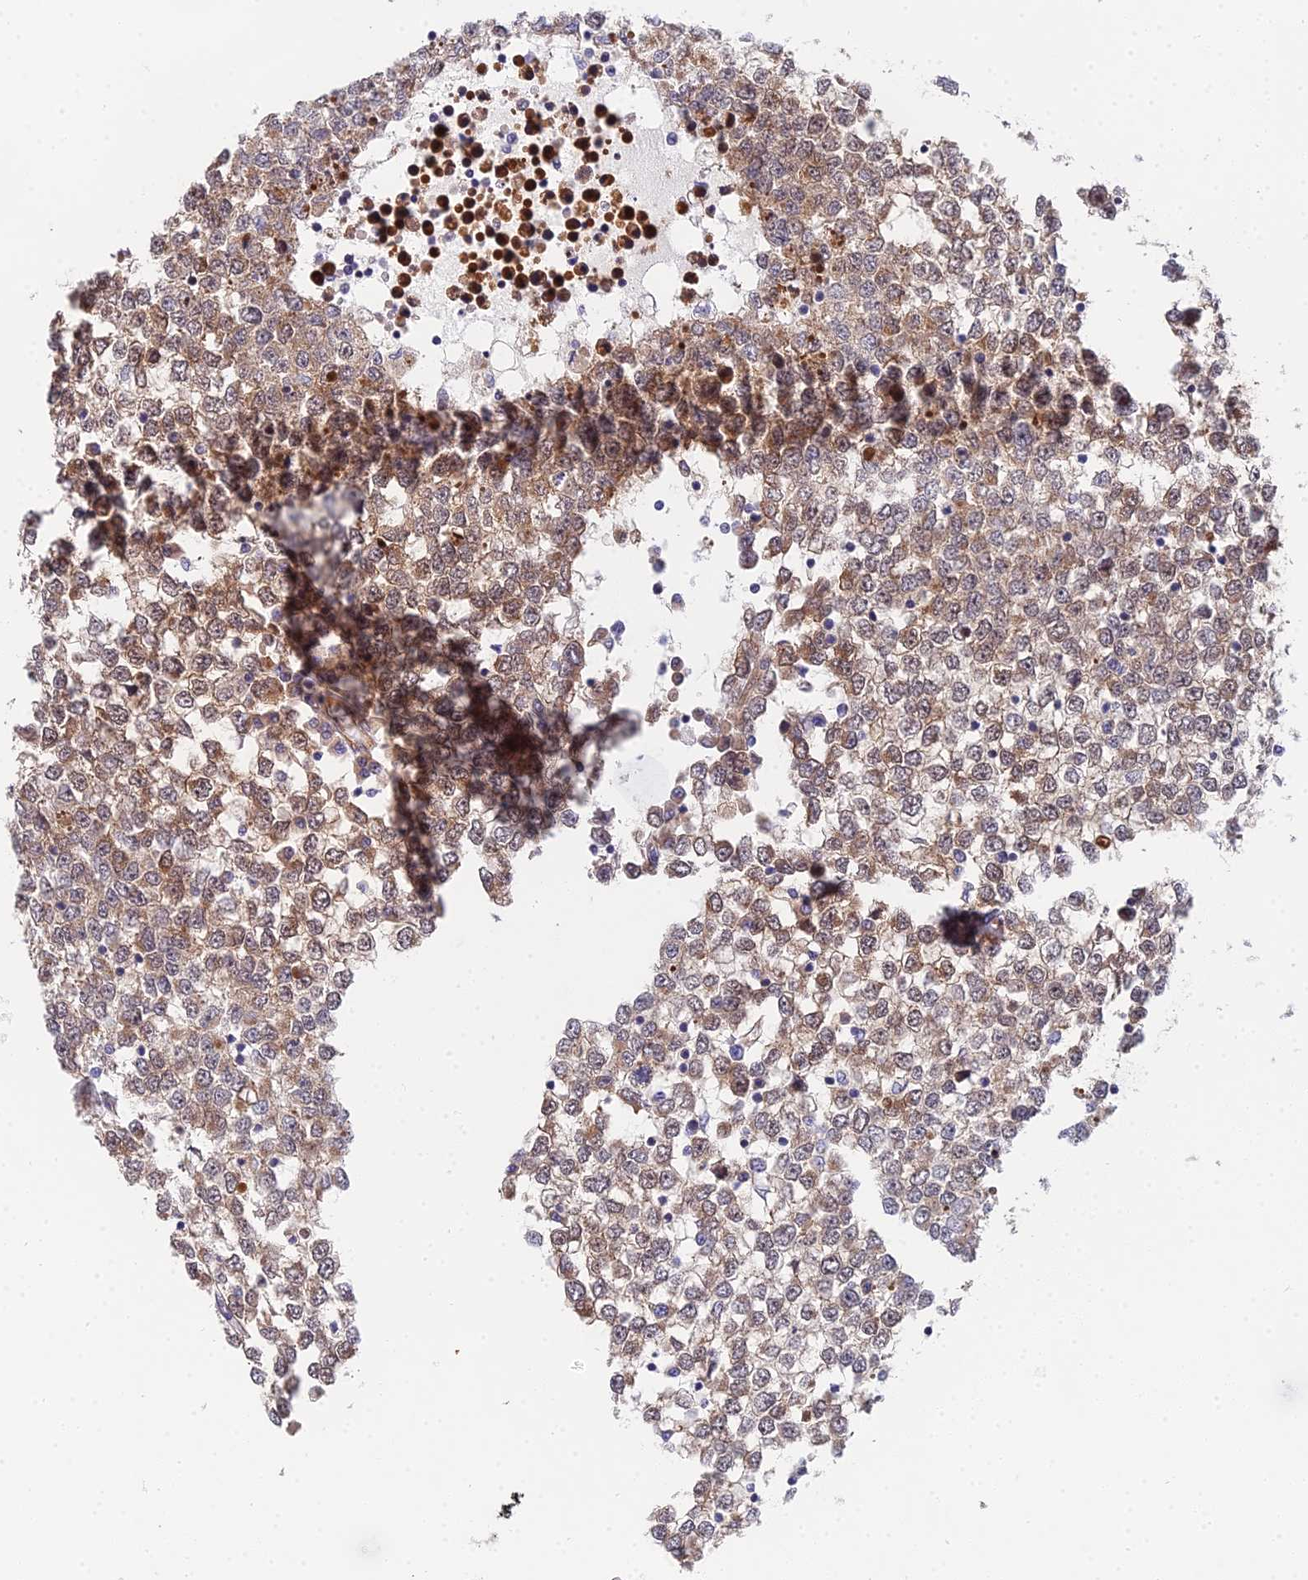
{"staining": {"intensity": "moderate", "quantity": ">75%", "location": "cytoplasmic/membranous"}, "tissue": "testis cancer", "cell_type": "Tumor cells", "image_type": "cancer", "snomed": [{"axis": "morphology", "description": "Seminoma, NOS"}, {"axis": "topography", "description": "Testis"}], "caption": "Tumor cells show medium levels of moderate cytoplasmic/membranous positivity in about >75% of cells in testis cancer (seminoma). The staining is performed using DAB (3,3'-diaminobenzidine) brown chromogen to label protein expression. The nuclei are counter-stained blue using hematoxylin.", "gene": "PPP2R2C", "patient": {"sex": "male", "age": 65}}